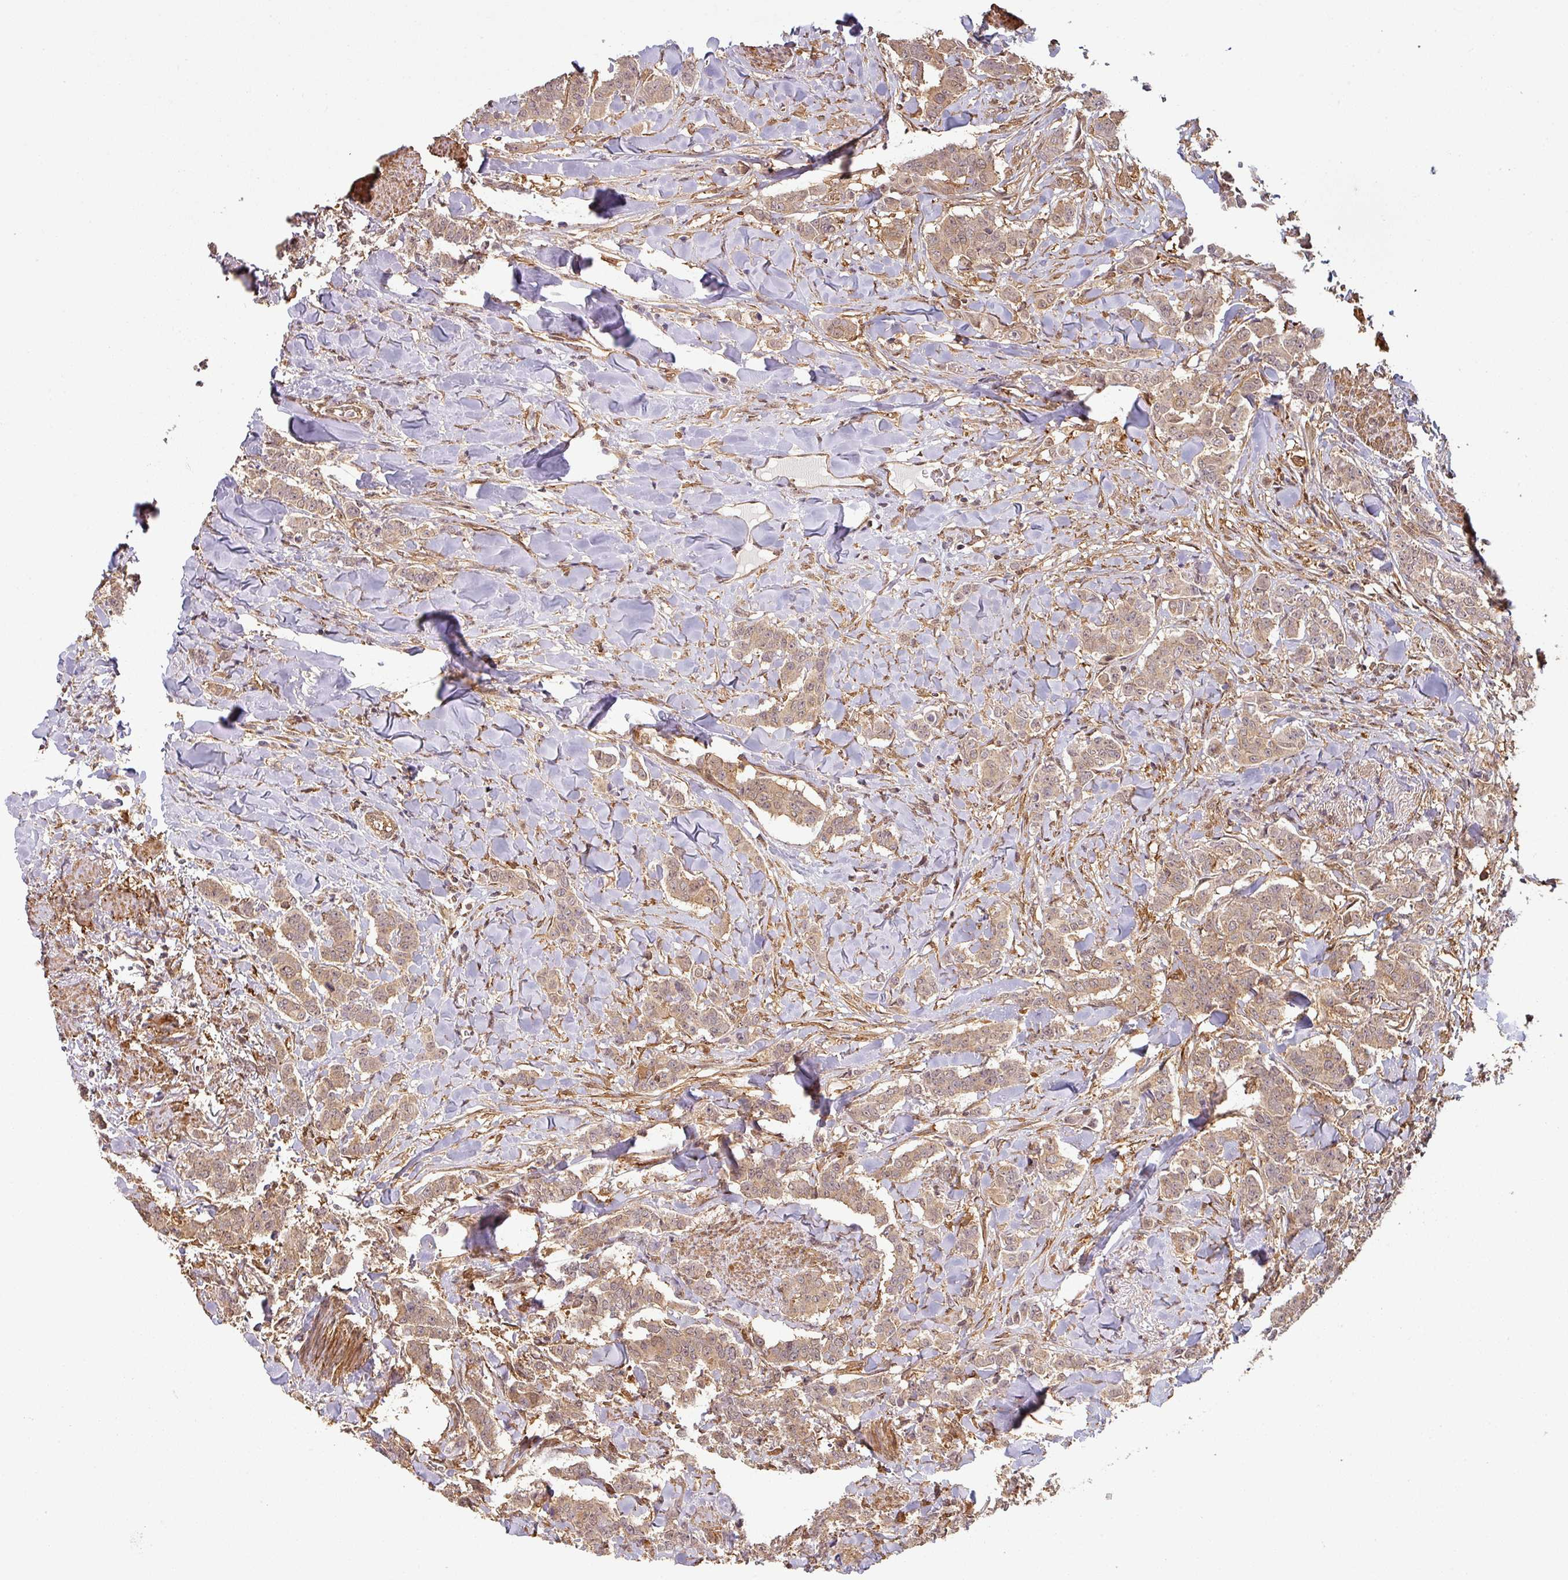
{"staining": {"intensity": "weak", "quantity": ">75%", "location": "cytoplasmic/membranous,nuclear"}, "tissue": "breast cancer", "cell_type": "Tumor cells", "image_type": "cancer", "snomed": [{"axis": "morphology", "description": "Duct carcinoma"}, {"axis": "topography", "description": "Breast"}], "caption": "A photomicrograph showing weak cytoplasmic/membranous and nuclear expression in about >75% of tumor cells in breast cancer (infiltrating ductal carcinoma), as visualized by brown immunohistochemical staining.", "gene": "ZNF322", "patient": {"sex": "female", "age": 40}}